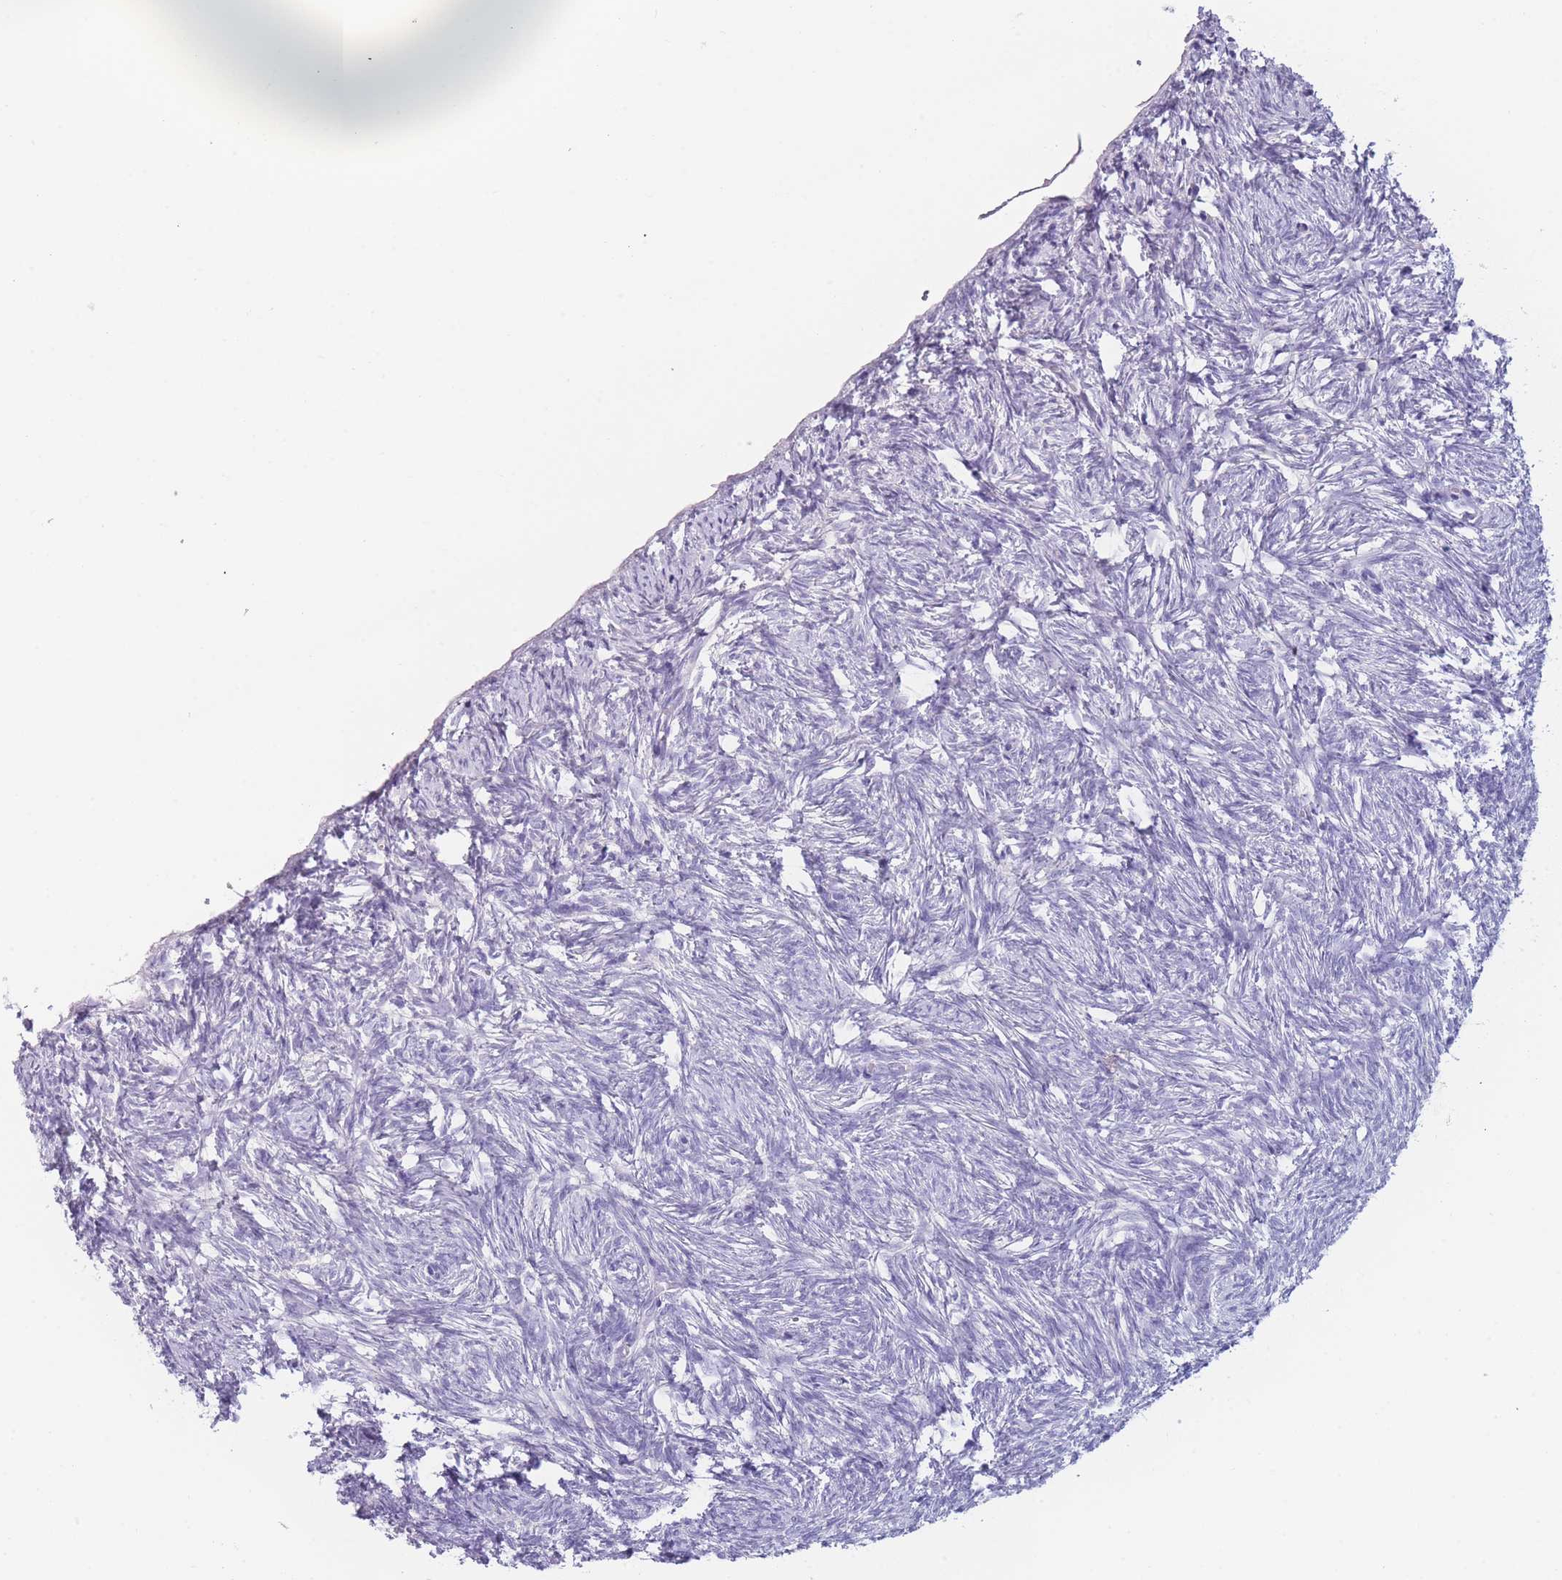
{"staining": {"intensity": "negative", "quantity": "none", "location": "none"}, "tissue": "ovary", "cell_type": "Follicle cells", "image_type": "normal", "snomed": [{"axis": "morphology", "description": "Normal tissue, NOS"}, {"axis": "topography", "description": "Ovary"}], "caption": "Follicle cells show no significant expression in unremarkable ovary.", "gene": "ZNF627", "patient": {"sex": "female", "age": 51}}